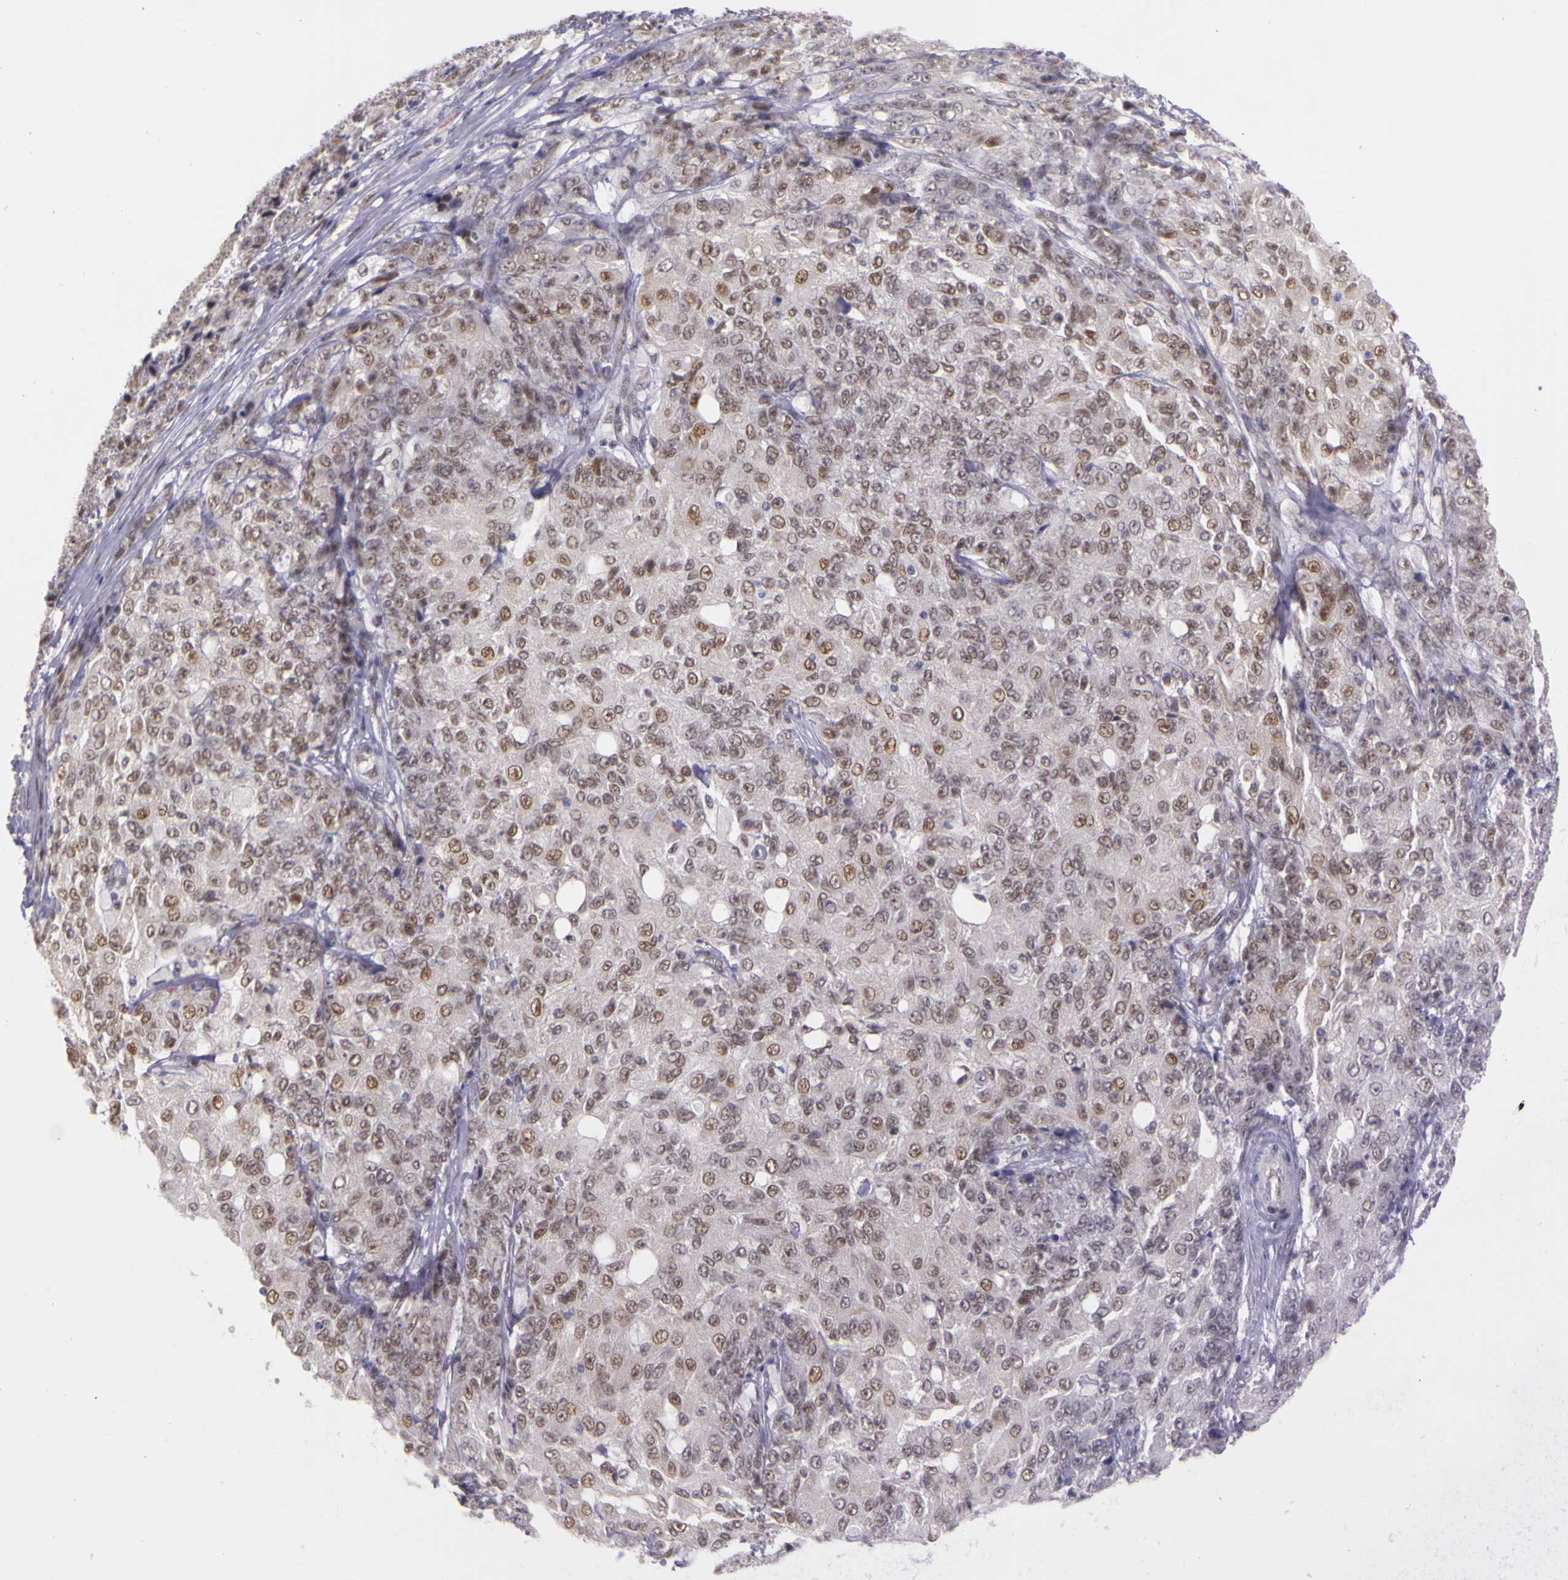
{"staining": {"intensity": "weak", "quantity": ">75%", "location": "nuclear"}, "tissue": "ovarian cancer", "cell_type": "Tumor cells", "image_type": "cancer", "snomed": [{"axis": "morphology", "description": "Carcinoma, endometroid"}, {"axis": "topography", "description": "Ovary"}], "caption": "High-power microscopy captured an immunohistochemistry histopathology image of ovarian cancer (endometroid carcinoma), revealing weak nuclear positivity in approximately >75% of tumor cells. The staining is performed using DAB (3,3'-diaminobenzidine) brown chromogen to label protein expression. The nuclei are counter-stained blue using hematoxylin.", "gene": "WDR13", "patient": {"sex": "female", "age": 42}}